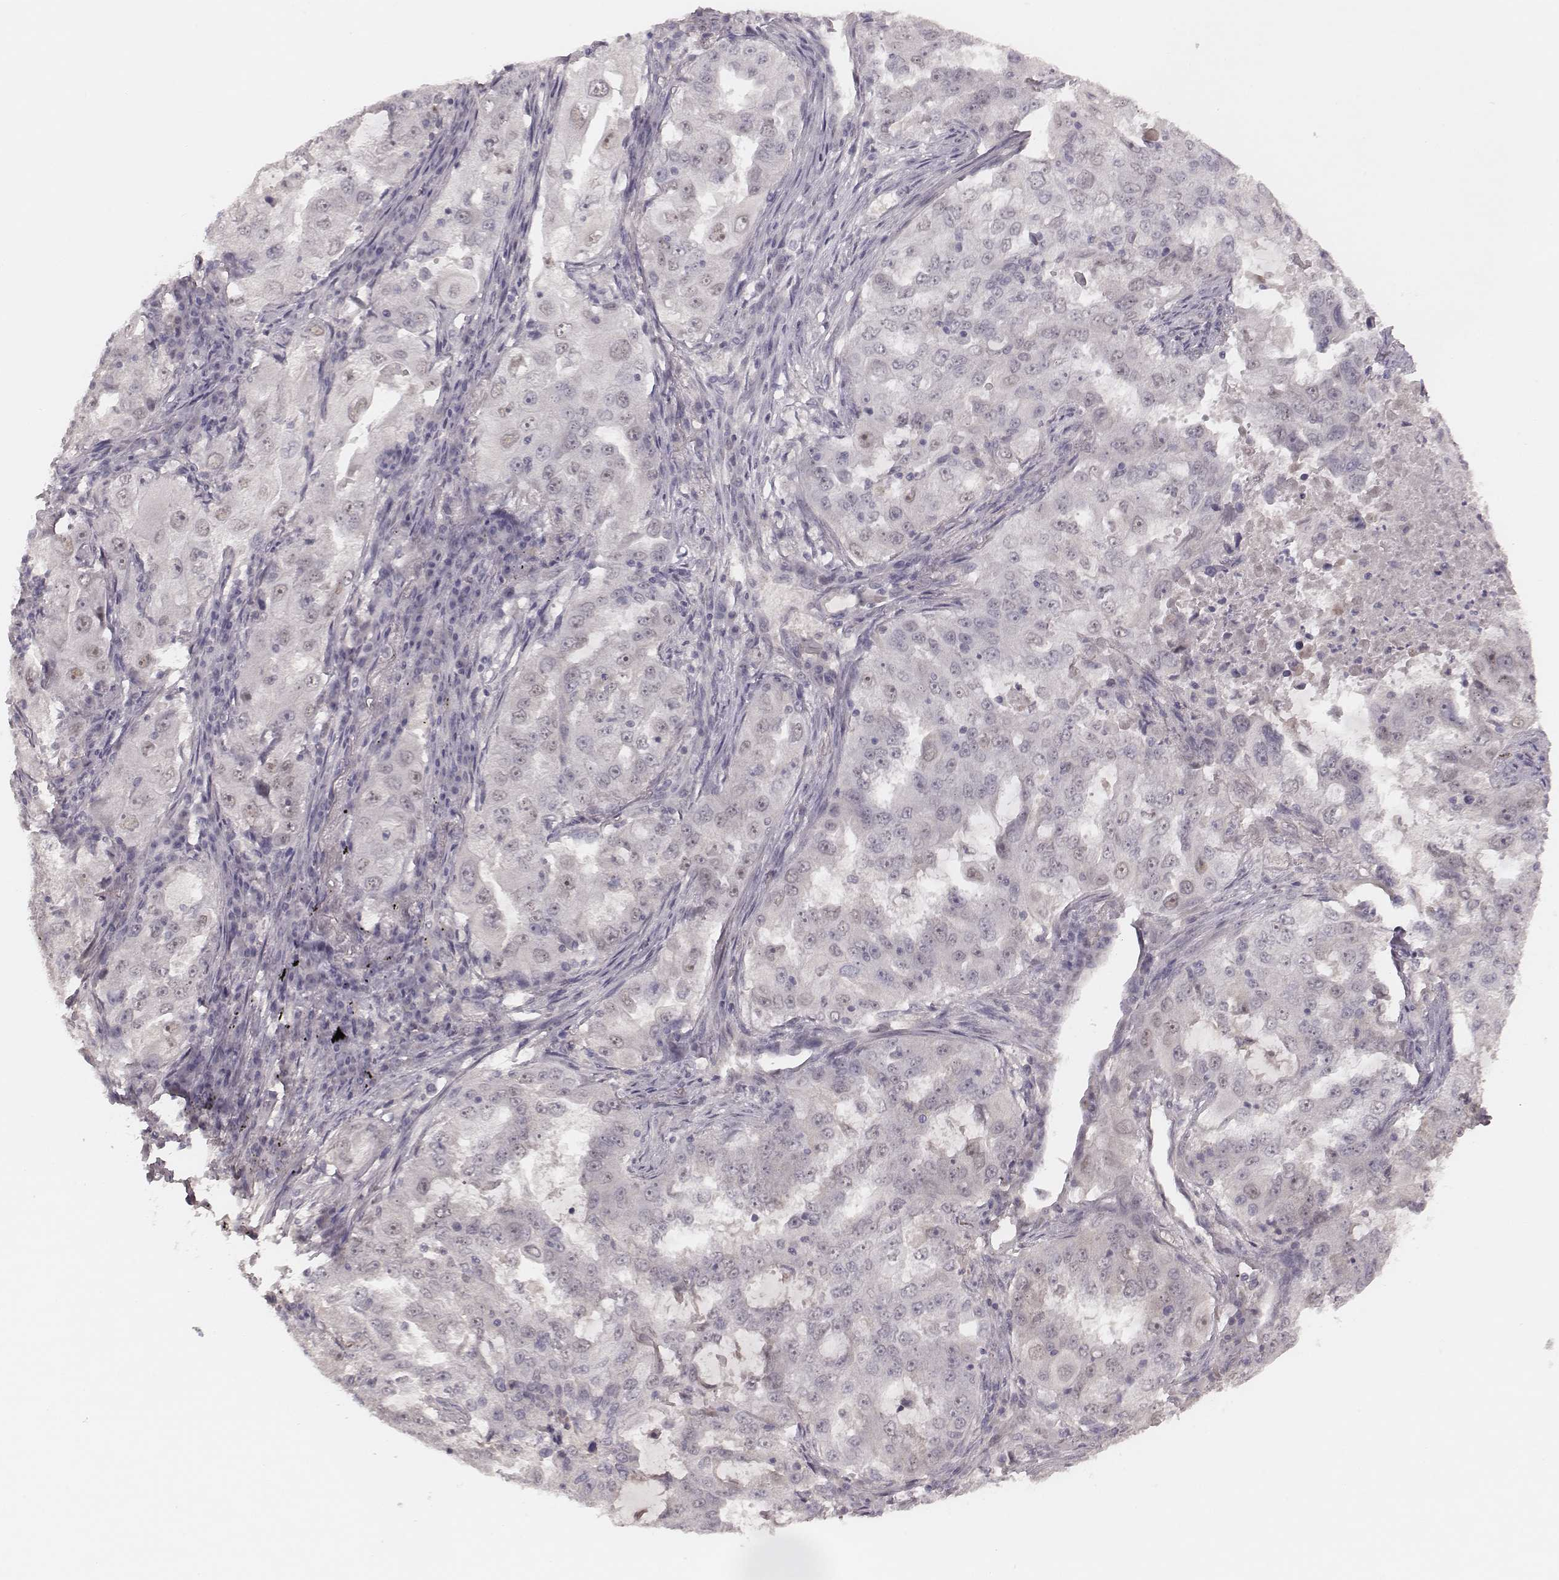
{"staining": {"intensity": "negative", "quantity": "none", "location": "none"}, "tissue": "lung cancer", "cell_type": "Tumor cells", "image_type": "cancer", "snomed": [{"axis": "morphology", "description": "Adenocarcinoma, NOS"}, {"axis": "topography", "description": "Lung"}], "caption": "Human lung adenocarcinoma stained for a protein using immunohistochemistry shows no positivity in tumor cells.", "gene": "FAM13B", "patient": {"sex": "female", "age": 61}}